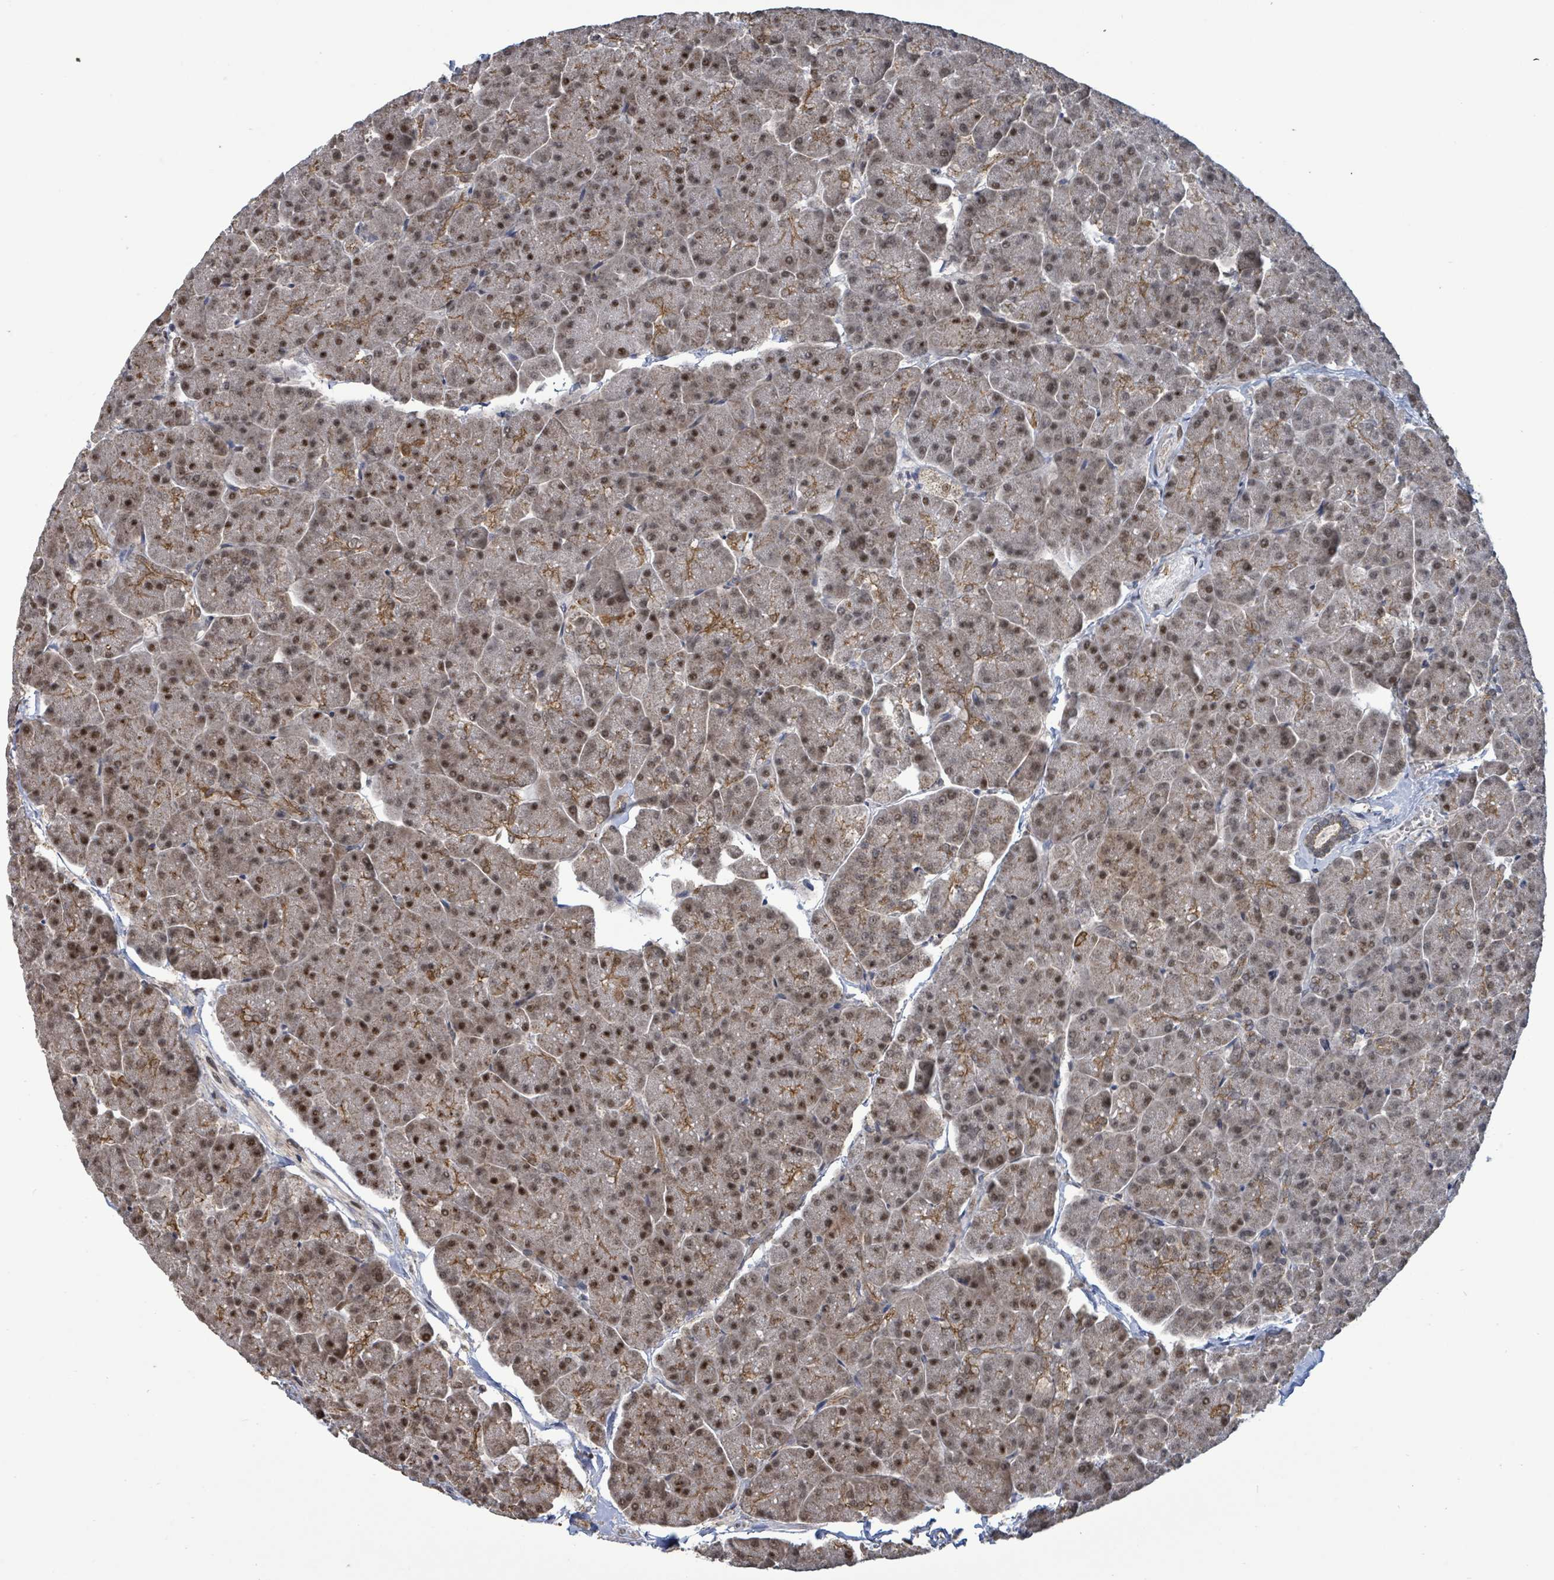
{"staining": {"intensity": "moderate", "quantity": ">75%", "location": "cytoplasmic/membranous,nuclear"}, "tissue": "pancreas", "cell_type": "Exocrine glandular cells", "image_type": "normal", "snomed": [{"axis": "morphology", "description": "Normal tissue, NOS"}, {"axis": "topography", "description": "Pancreas"}, {"axis": "topography", "description": "Peripheral nerve tissue"}], "caption": "Moderate cytoplasmic/membranous,nuclear staining is identified in approximately >75% of exocrine glandular cells in benign pancreas. The staining was performed using DAB, with brown indicating positive protein expression. Nuclei are stained blue with hematoxylin.", "gene": "COQ6", "patient": {"sex": "male", "age": 54}}